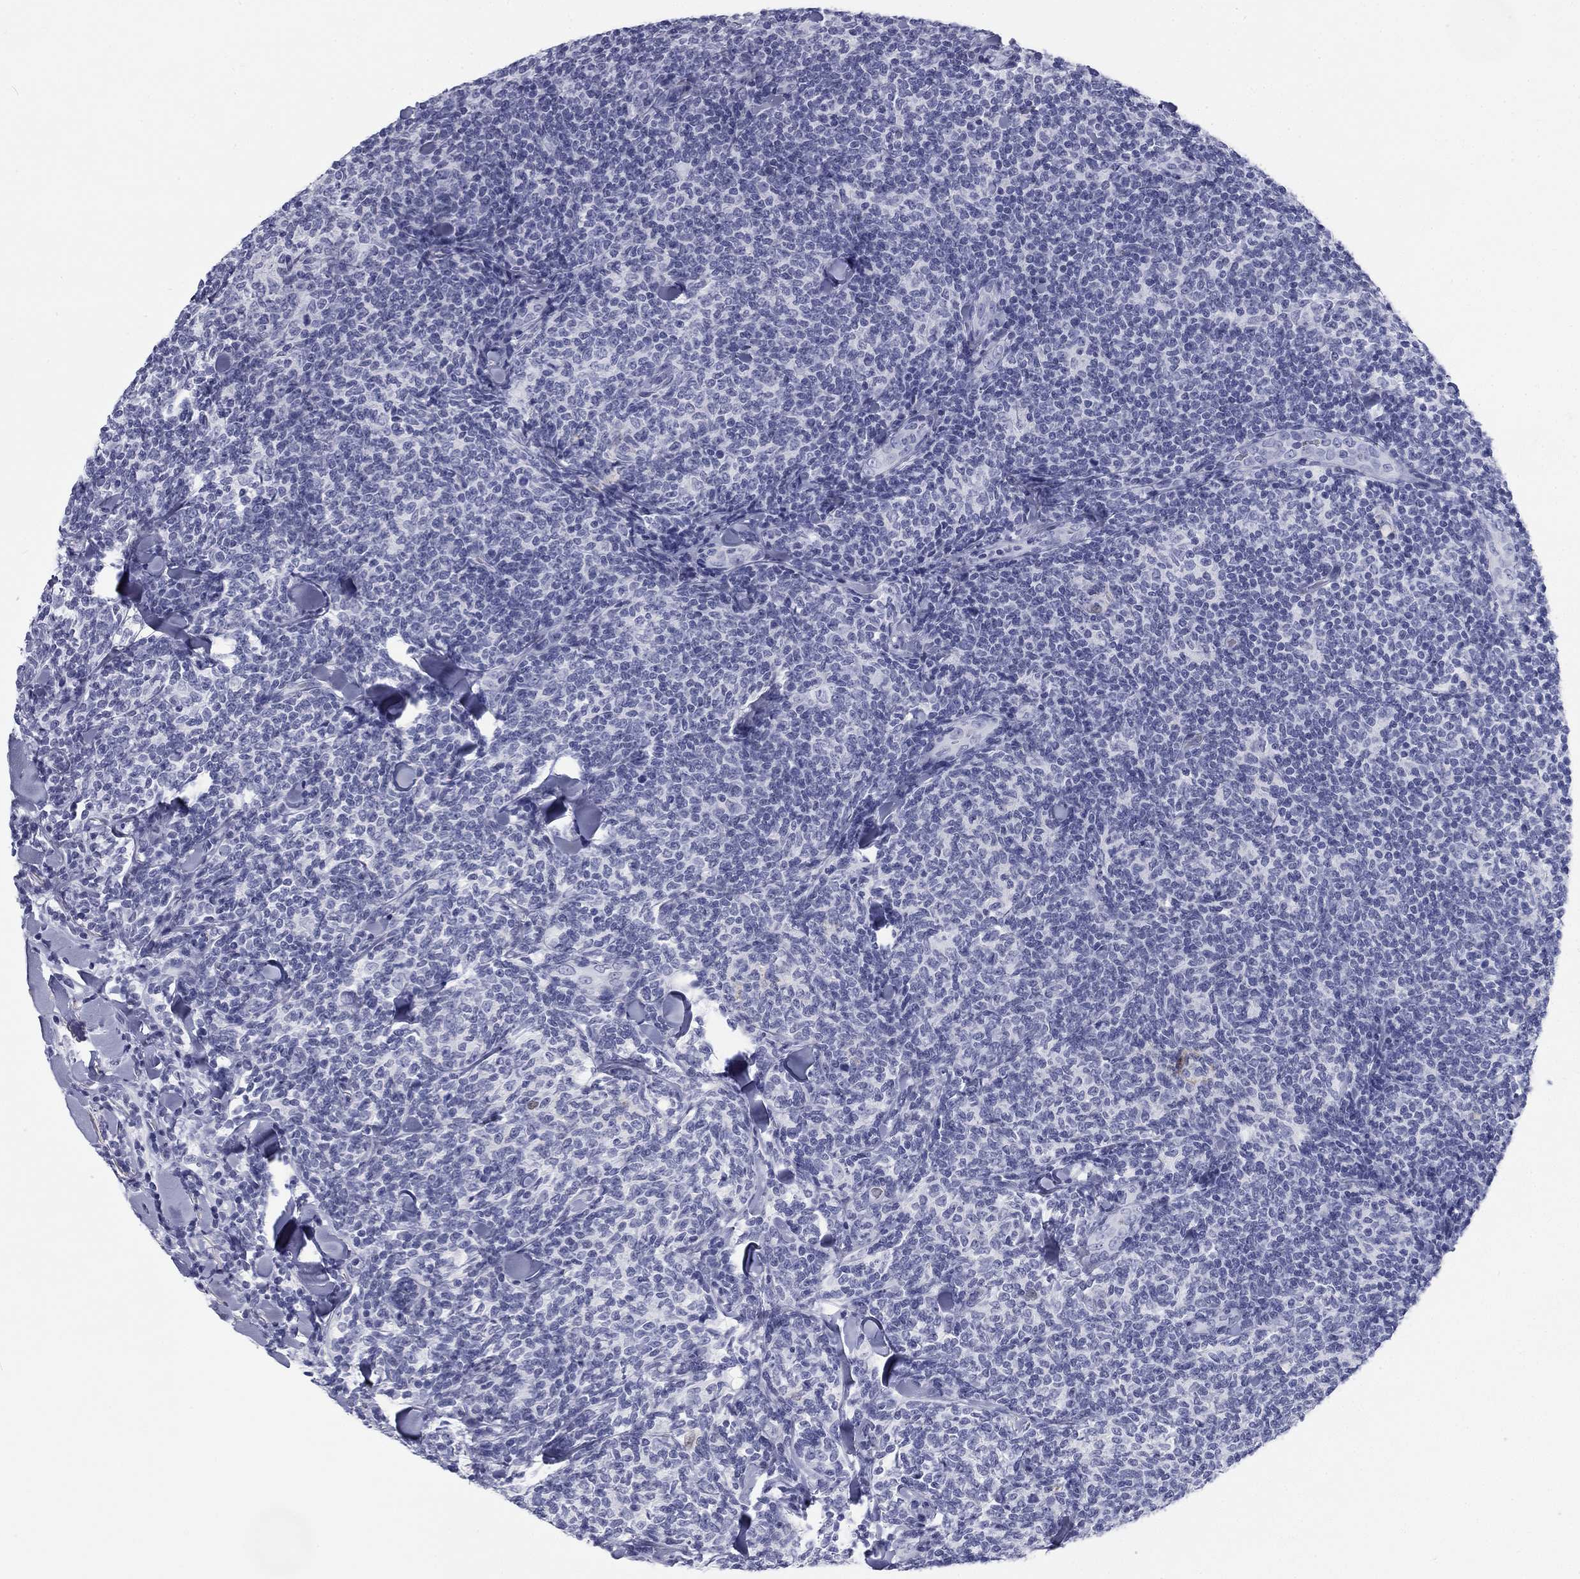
{"staining": {"intensity": "negative", "quantity": "none", "location": "none"}, "tissue": "lymphoma", "cell_type": "Tumor cells", "image_type": "cancer", "snomed": [{"axis": "morphology", "description": "Malignant lymphoma, non-Hodgkin's type, Low grade"}, {"axis": "topography", "description": "Lymph node"}], "caption": "High power microscopy image of an immunohistochemistry (IHC) micrograph of low-grade malignant lymphoma, non-Hodgkin's type, revealing no significant expression in tumor cells.", "gene": "CALB1", "patient": {"sex": "female", "age": 56}}